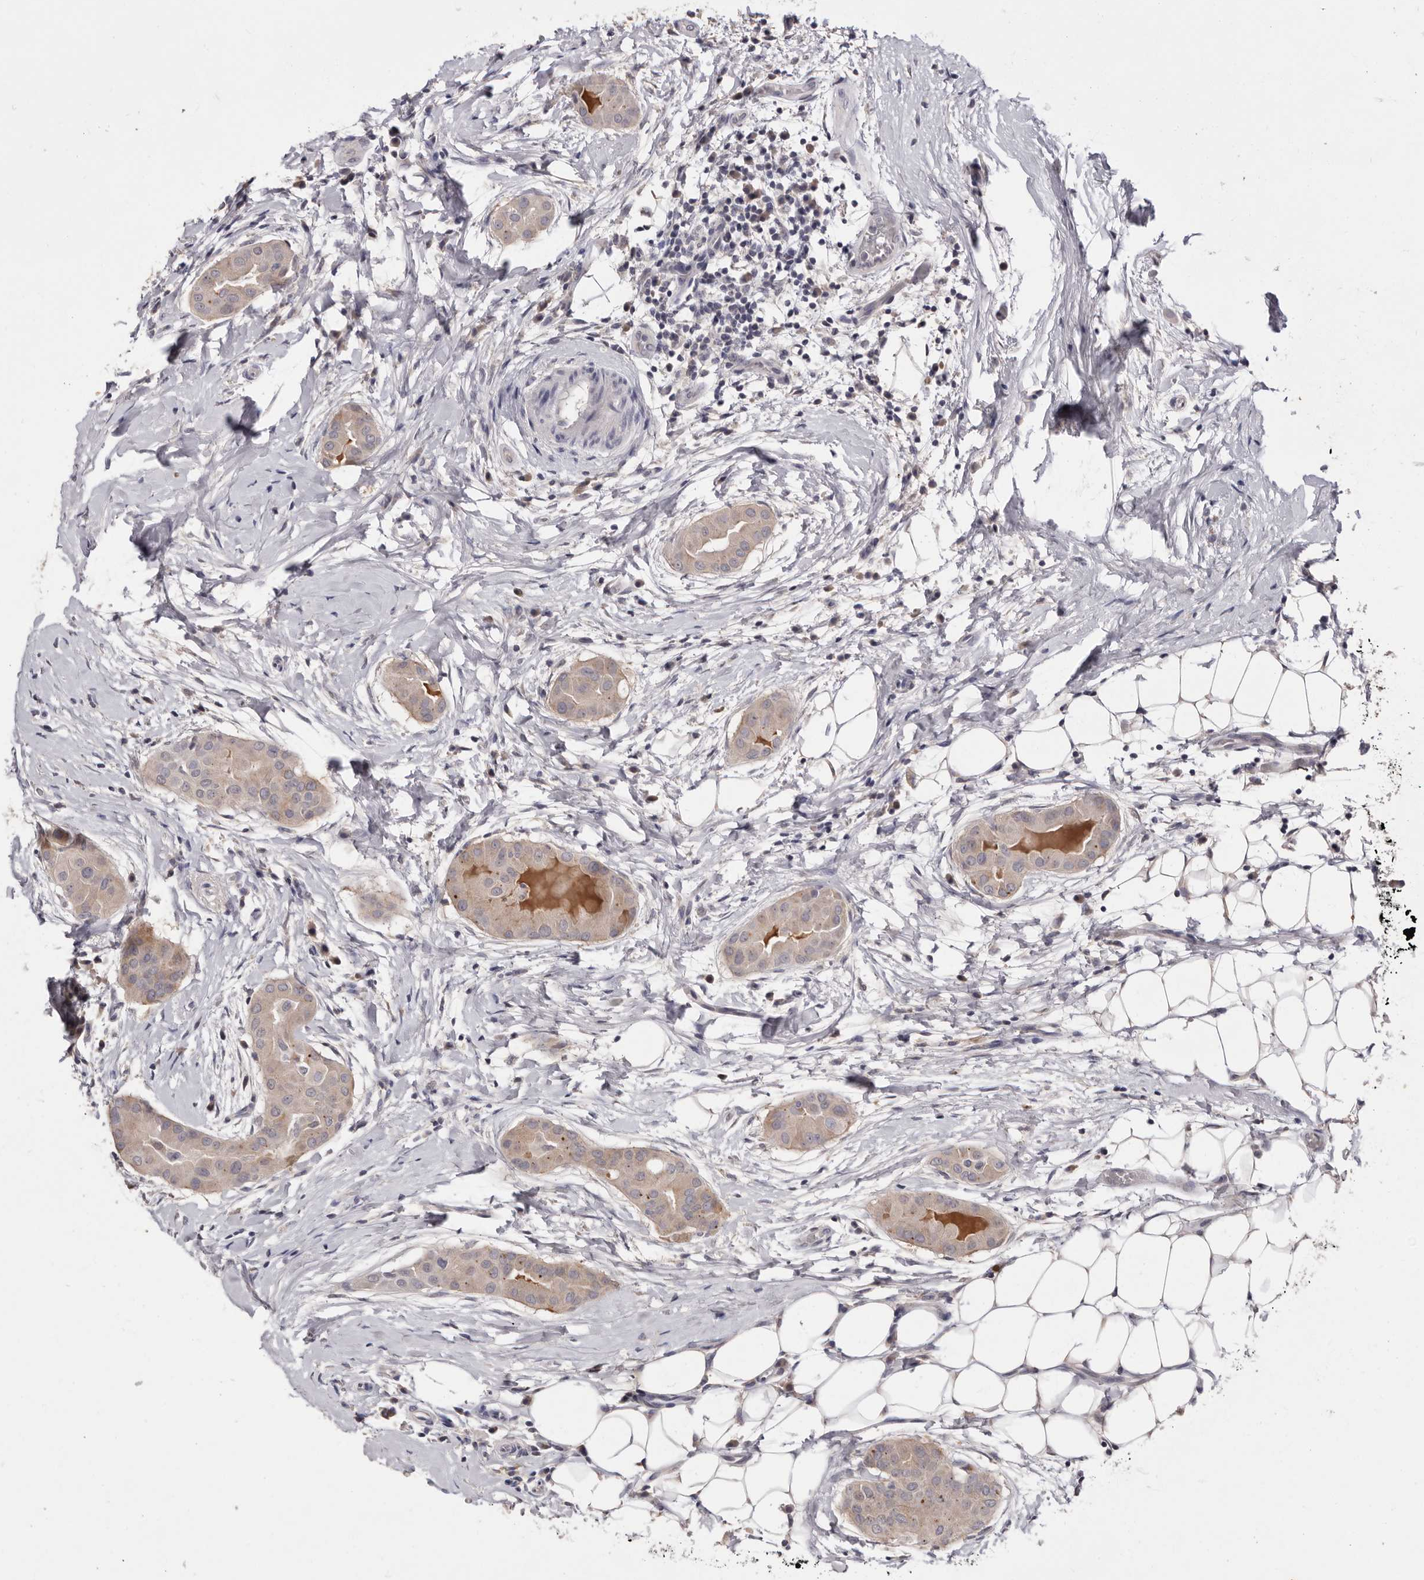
{"staining": {"intensity": "negative", "quantity": "none", "location": "none"}, "tissue": "thyroid cancer", "cell_type": "Tumor cells", "image_type": "cancer", "snomed": [{"axis": "morphology", "description": "Papillary adenocarcinoma, NOS"}, {"axis": "topography", "description": "Thyroid gland"}], "caption": "A photomicrograph of human papillary adenocarcinoma (thyroid) is negative for staining in tumor cells.", "gene": "DOP1A", "patient": {"sex": "male", "age": 33}}